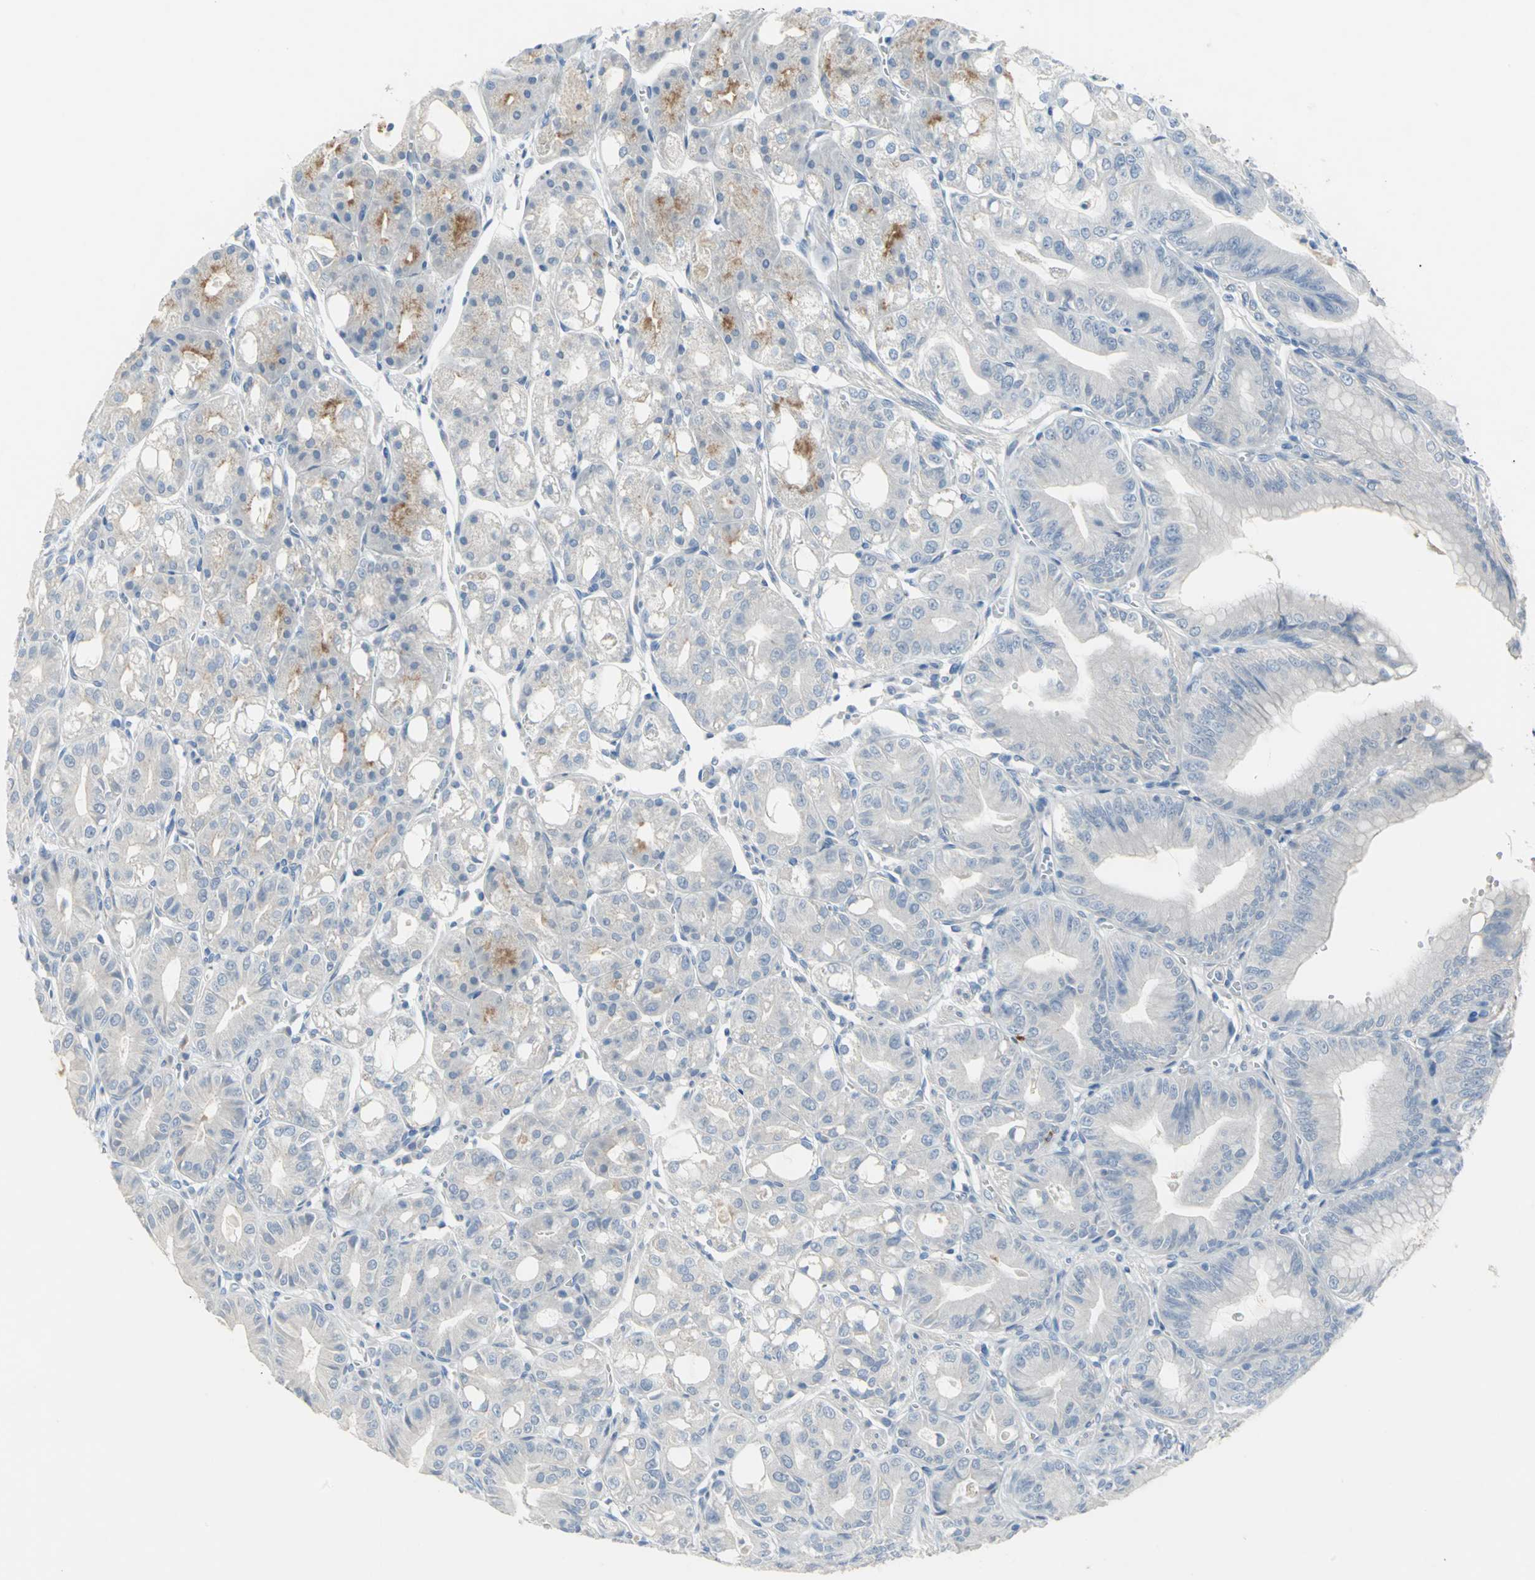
{"staining": {"intensity": "moderate", "quantity": "<25%", "location": "cytoplasmic/membranous"}, "tissue": "stomach", "cell_type": "Glandular cells", "image_type": "normal", "snomed": [{"axis": "morphology", "description": "Normal tissue, NOS"}, {"axis": "topography", "description": "Stomach, lower"}], "caption": "The photomicrograph displays a brown stain indicating the presence of a protein in the cytoplasmic/membranous of glandular cells in stomach. Nuclei are stained in blue.", "gene": "PTGDS", "patient": {"sex": "male", "age": 71}}